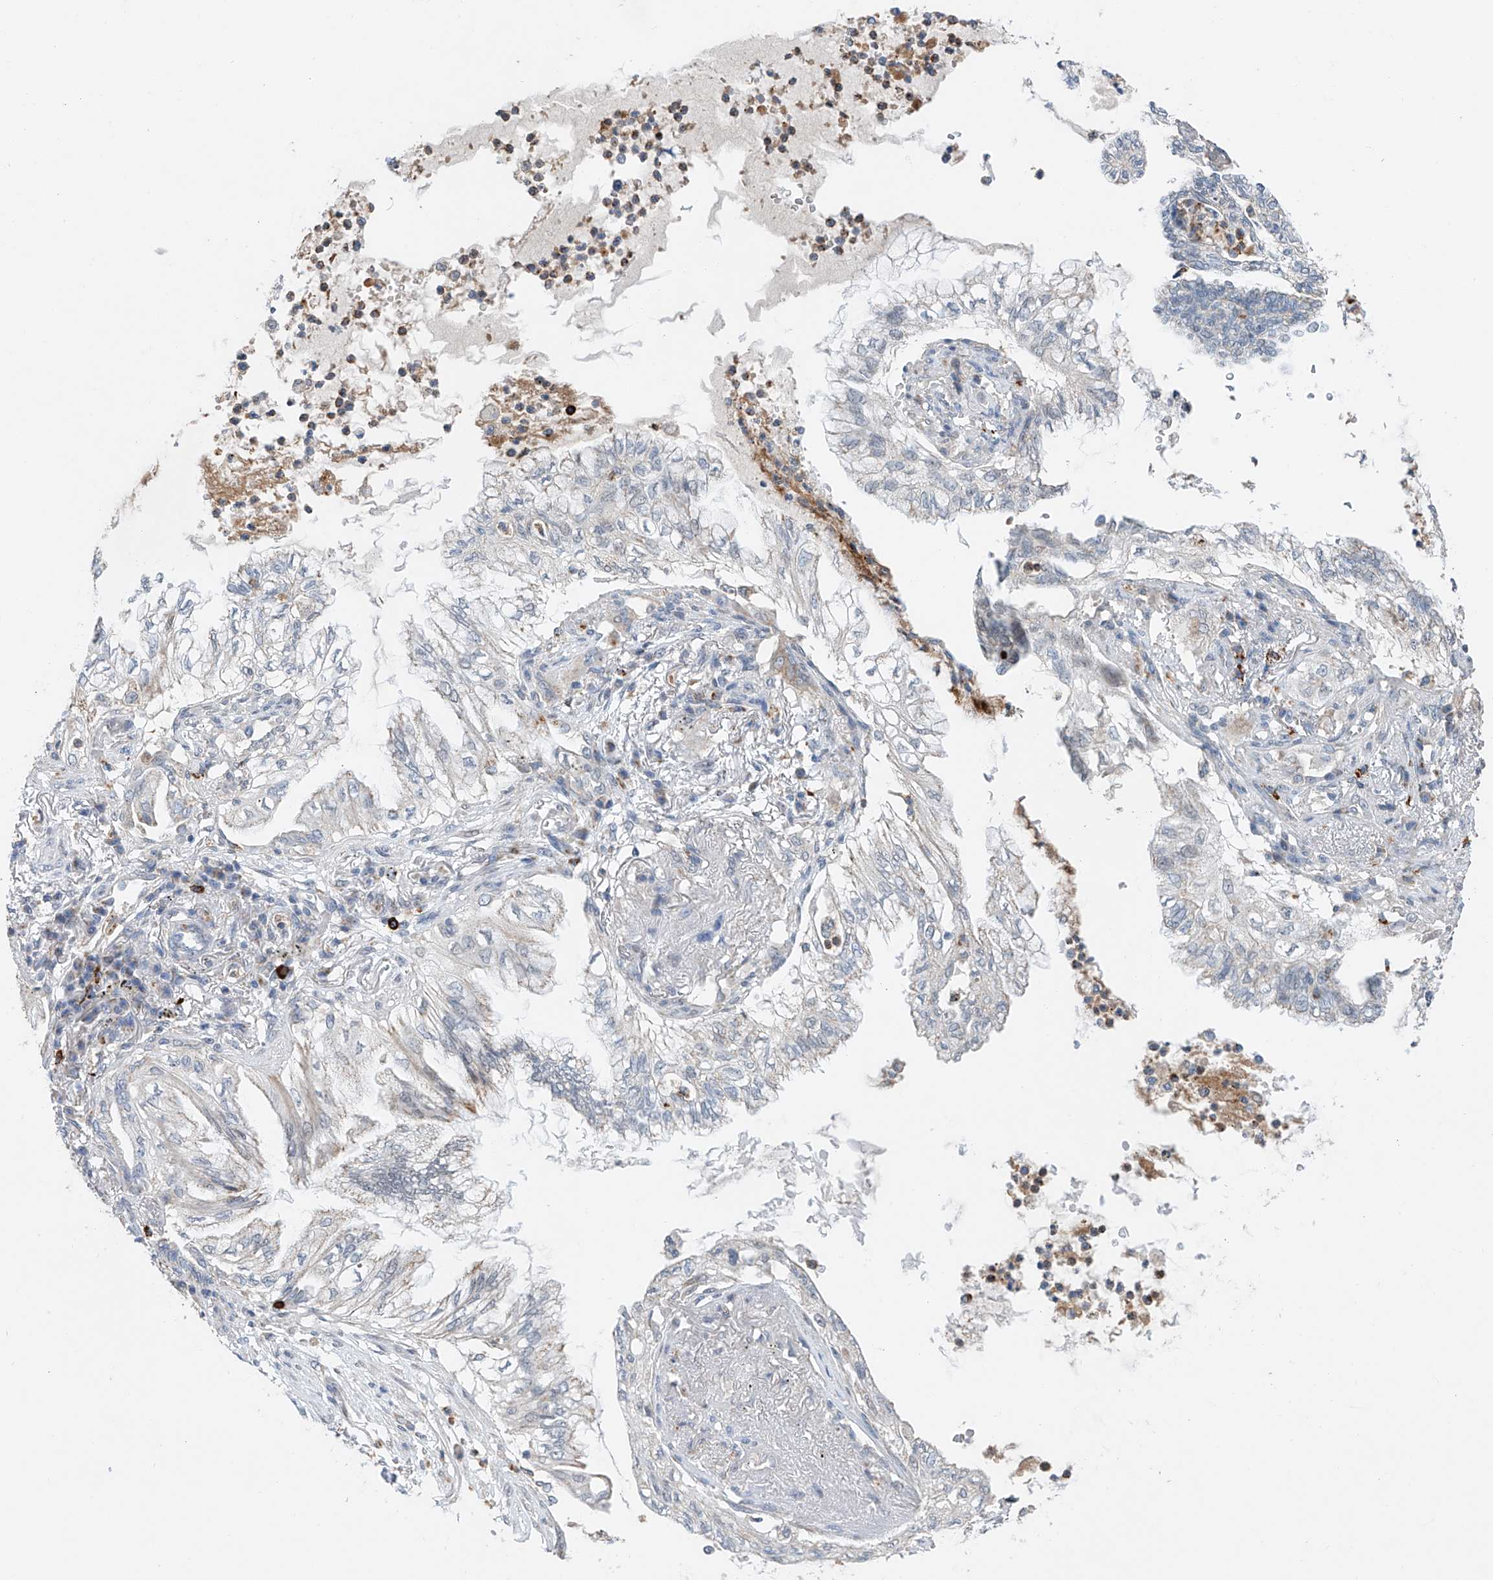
{"staining": {"intensity": "negative", "quantity": "none", "location": "none"}, "tissue": "lung cancer", "cell_type": "Tumor cells", "image_type": "cancer", "snomed": [{"axis": "morphology", "description": "Adenocarcinoma, NOS"}, {"axis": "topography", "description": "Lung"}], "caption": "Tumor cells are negative for protein expression in human lung cancer.", "gene": "KLF15", "patient": {"sex": "female", "age": 70}}